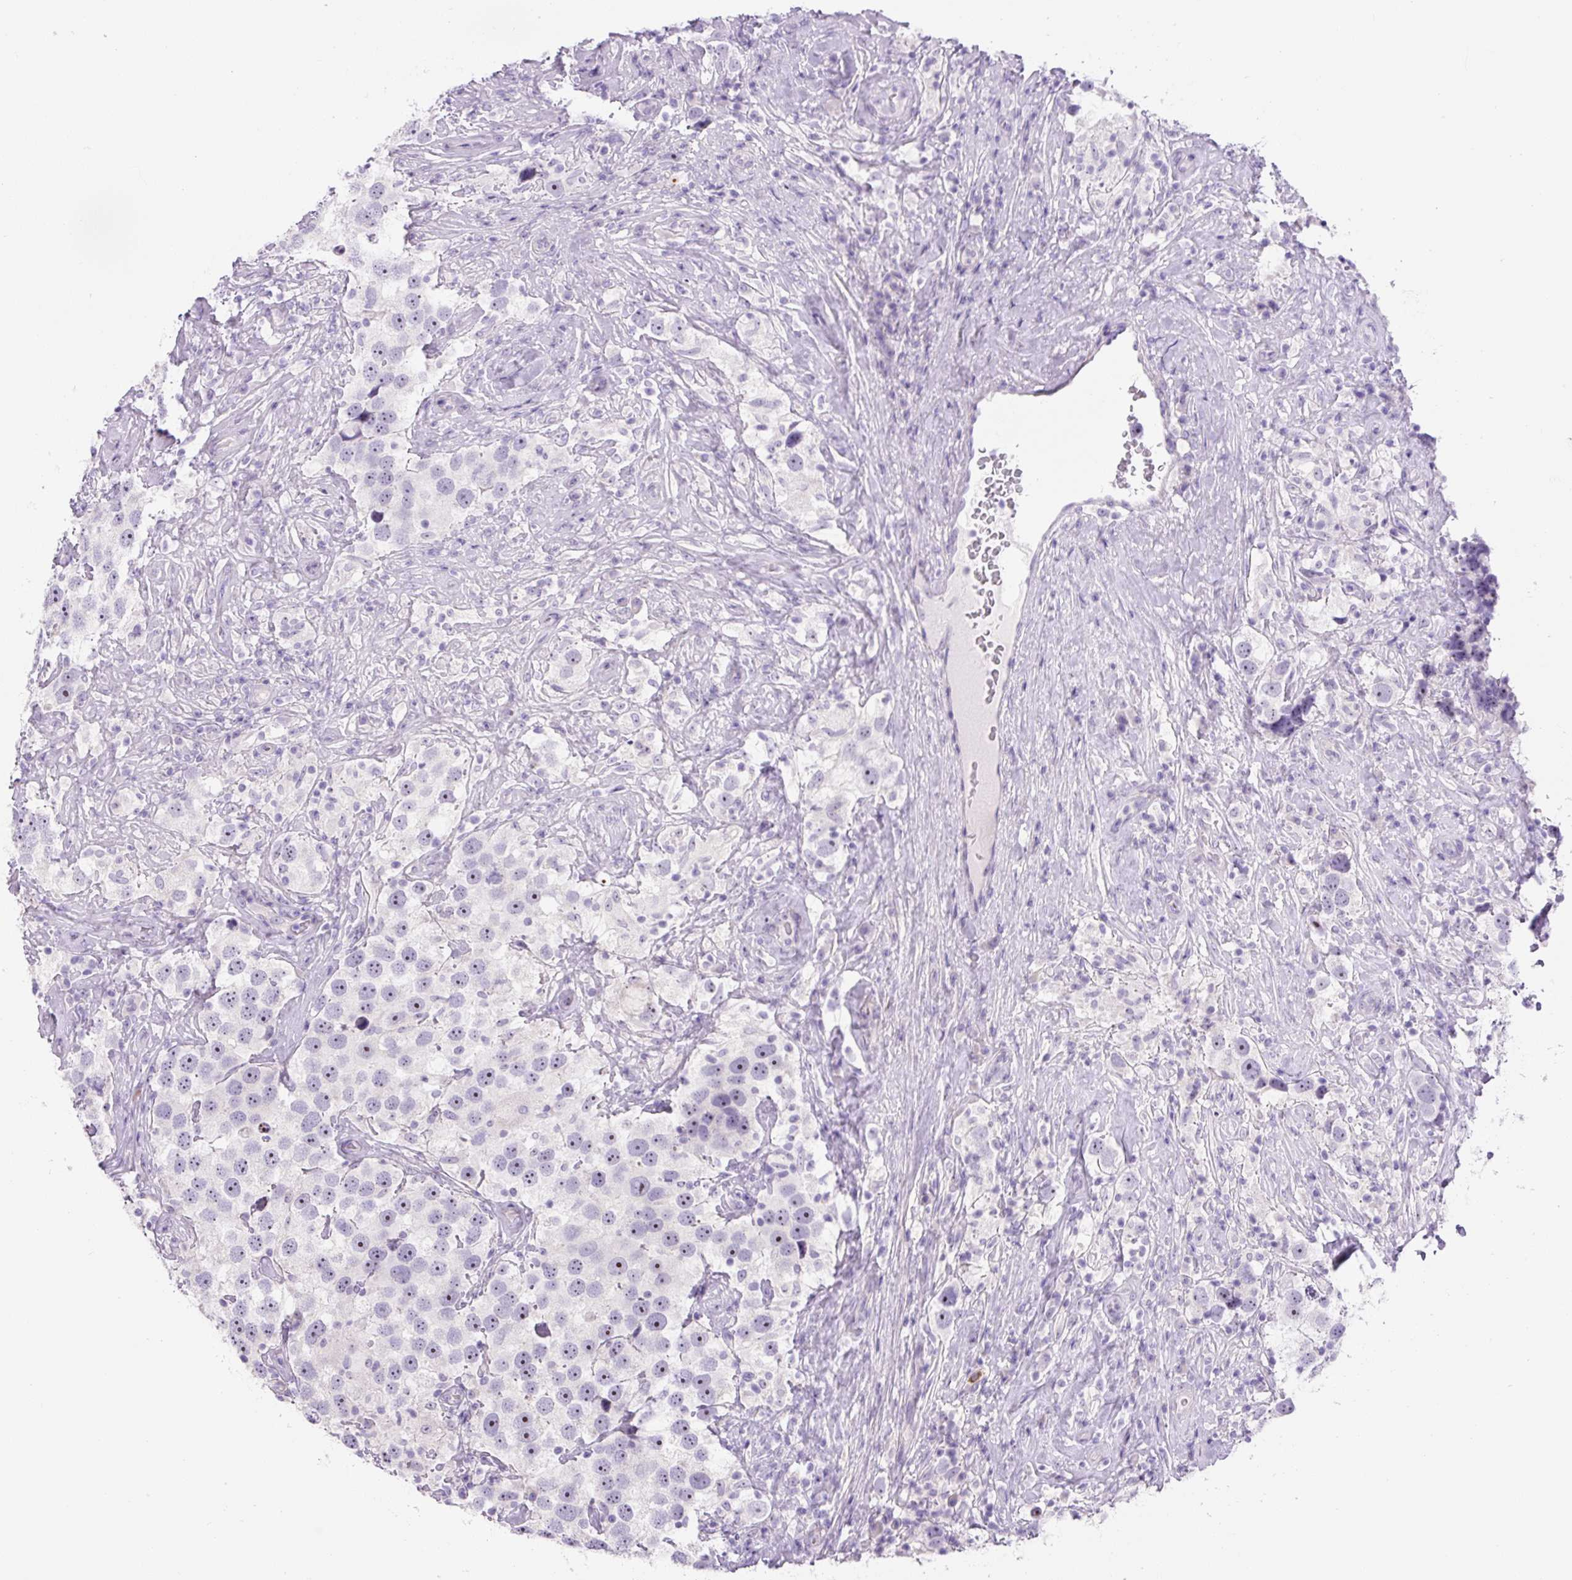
{"staining": {"intensity": "weak", "quantity": "<25%", "location": "nuclear"}, "tissue": "testis cancer", "cell_type": "Tumor cells", "image_type": "cancer", "snomed": [{"axis": "morphology", "description": "Seminoma, NOS"}, {"axis": "topography", "description": "Testis"}], "caption": "High magnification brightfield microscopy of seminoma (testis) stained with DAB (brown) and counterstained with hematoxylin (blue): tumor cells show no significant positivity.", "gene": "TMEM151B", "patient": {"sex": "male", "age": 49}}